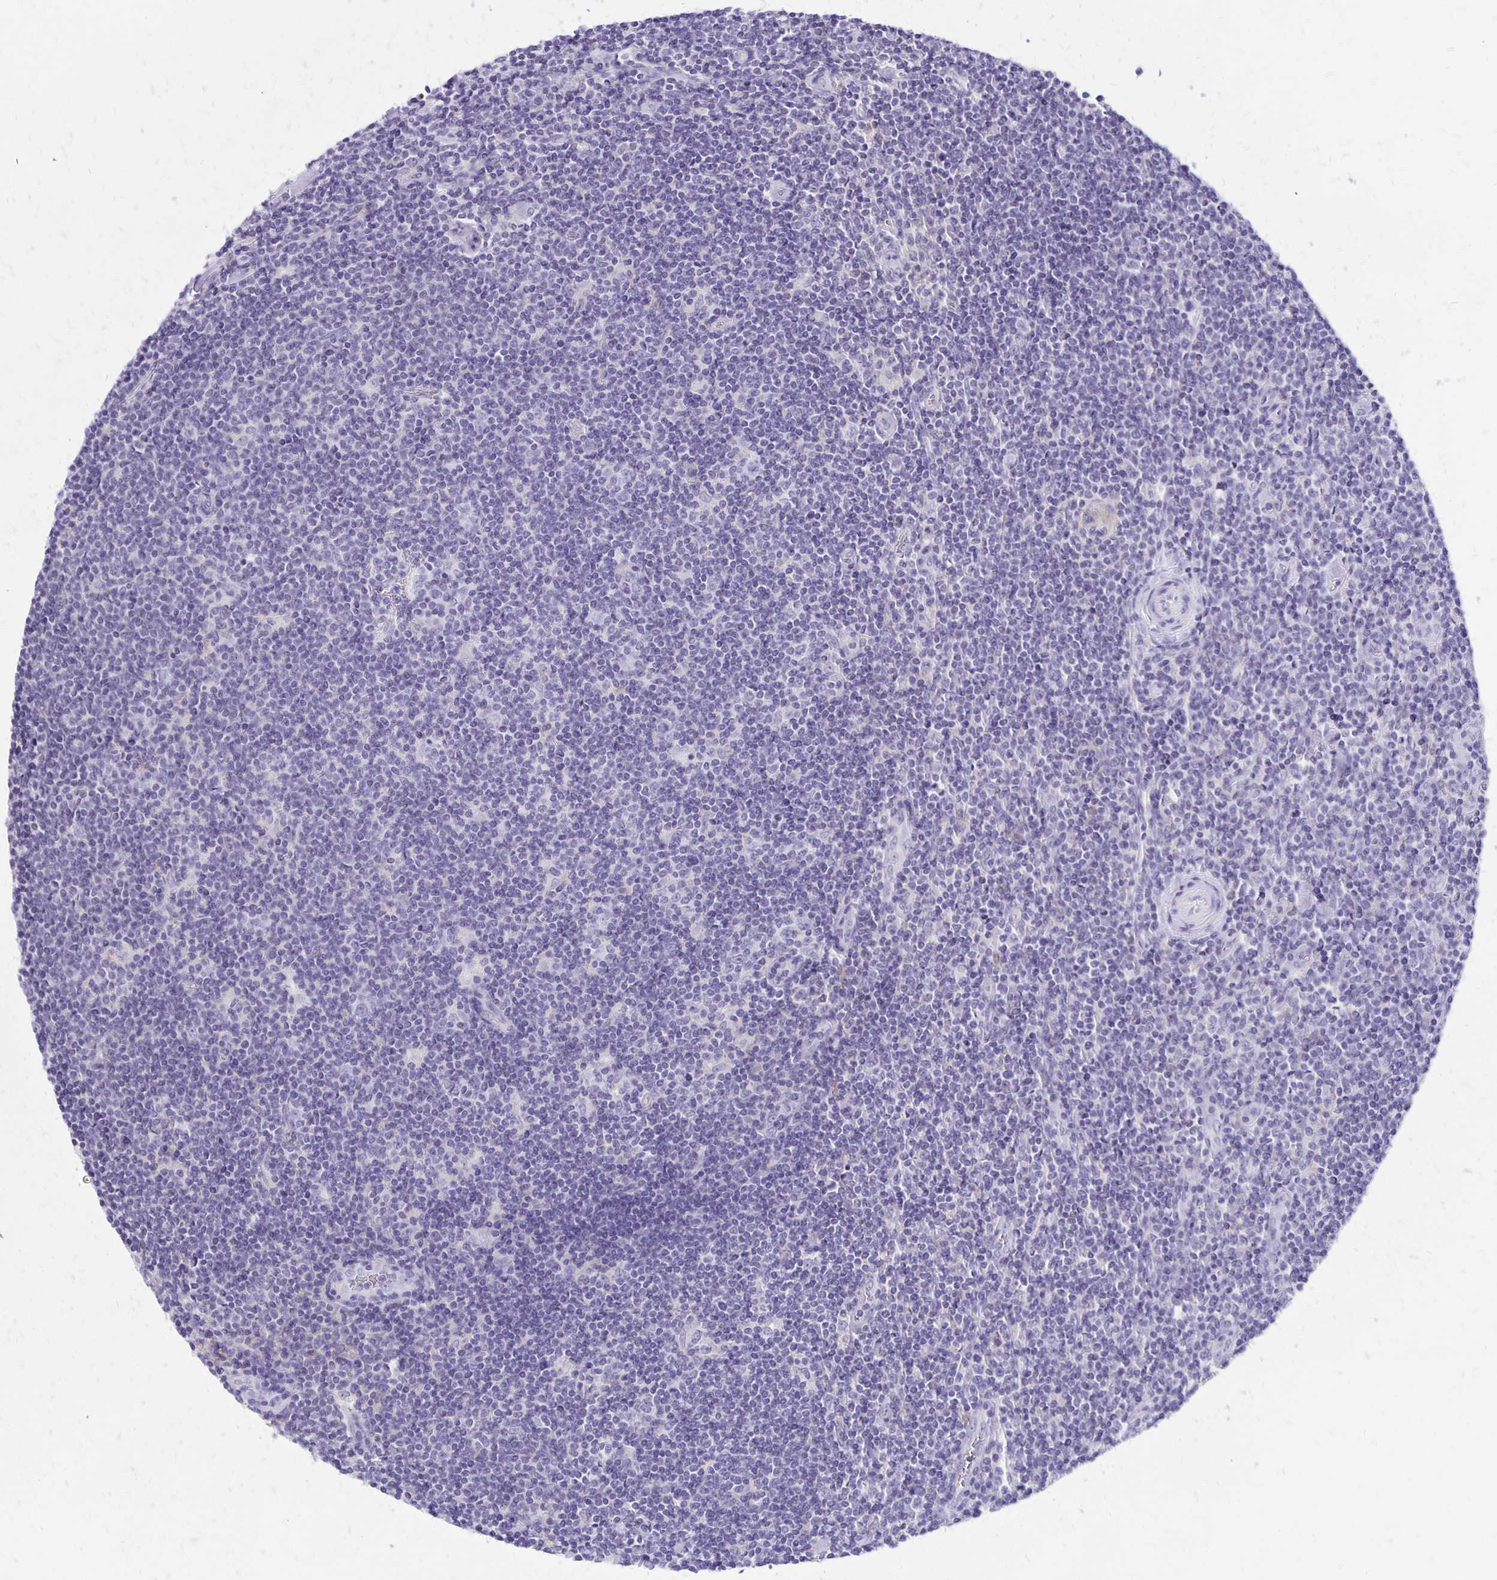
{"staining": {"intensity": "negative", "quantity": "none", "location": "none"}, "tissue": "lymphoma", "cell_type": "Tumor cells", "image_type": "cancer", "snomed": [{"axis": "morphology", "description": "Hodgkin's disease, NOS"}, {"axis": "topography", "description": "Lymph node"}], "caption": "Tumor cells are negative for brown protein staining in lymphoma. Nuclei are stained in blue.", "gene": "ANKRD45", "patient": {"sex": "male", "age": 40}}